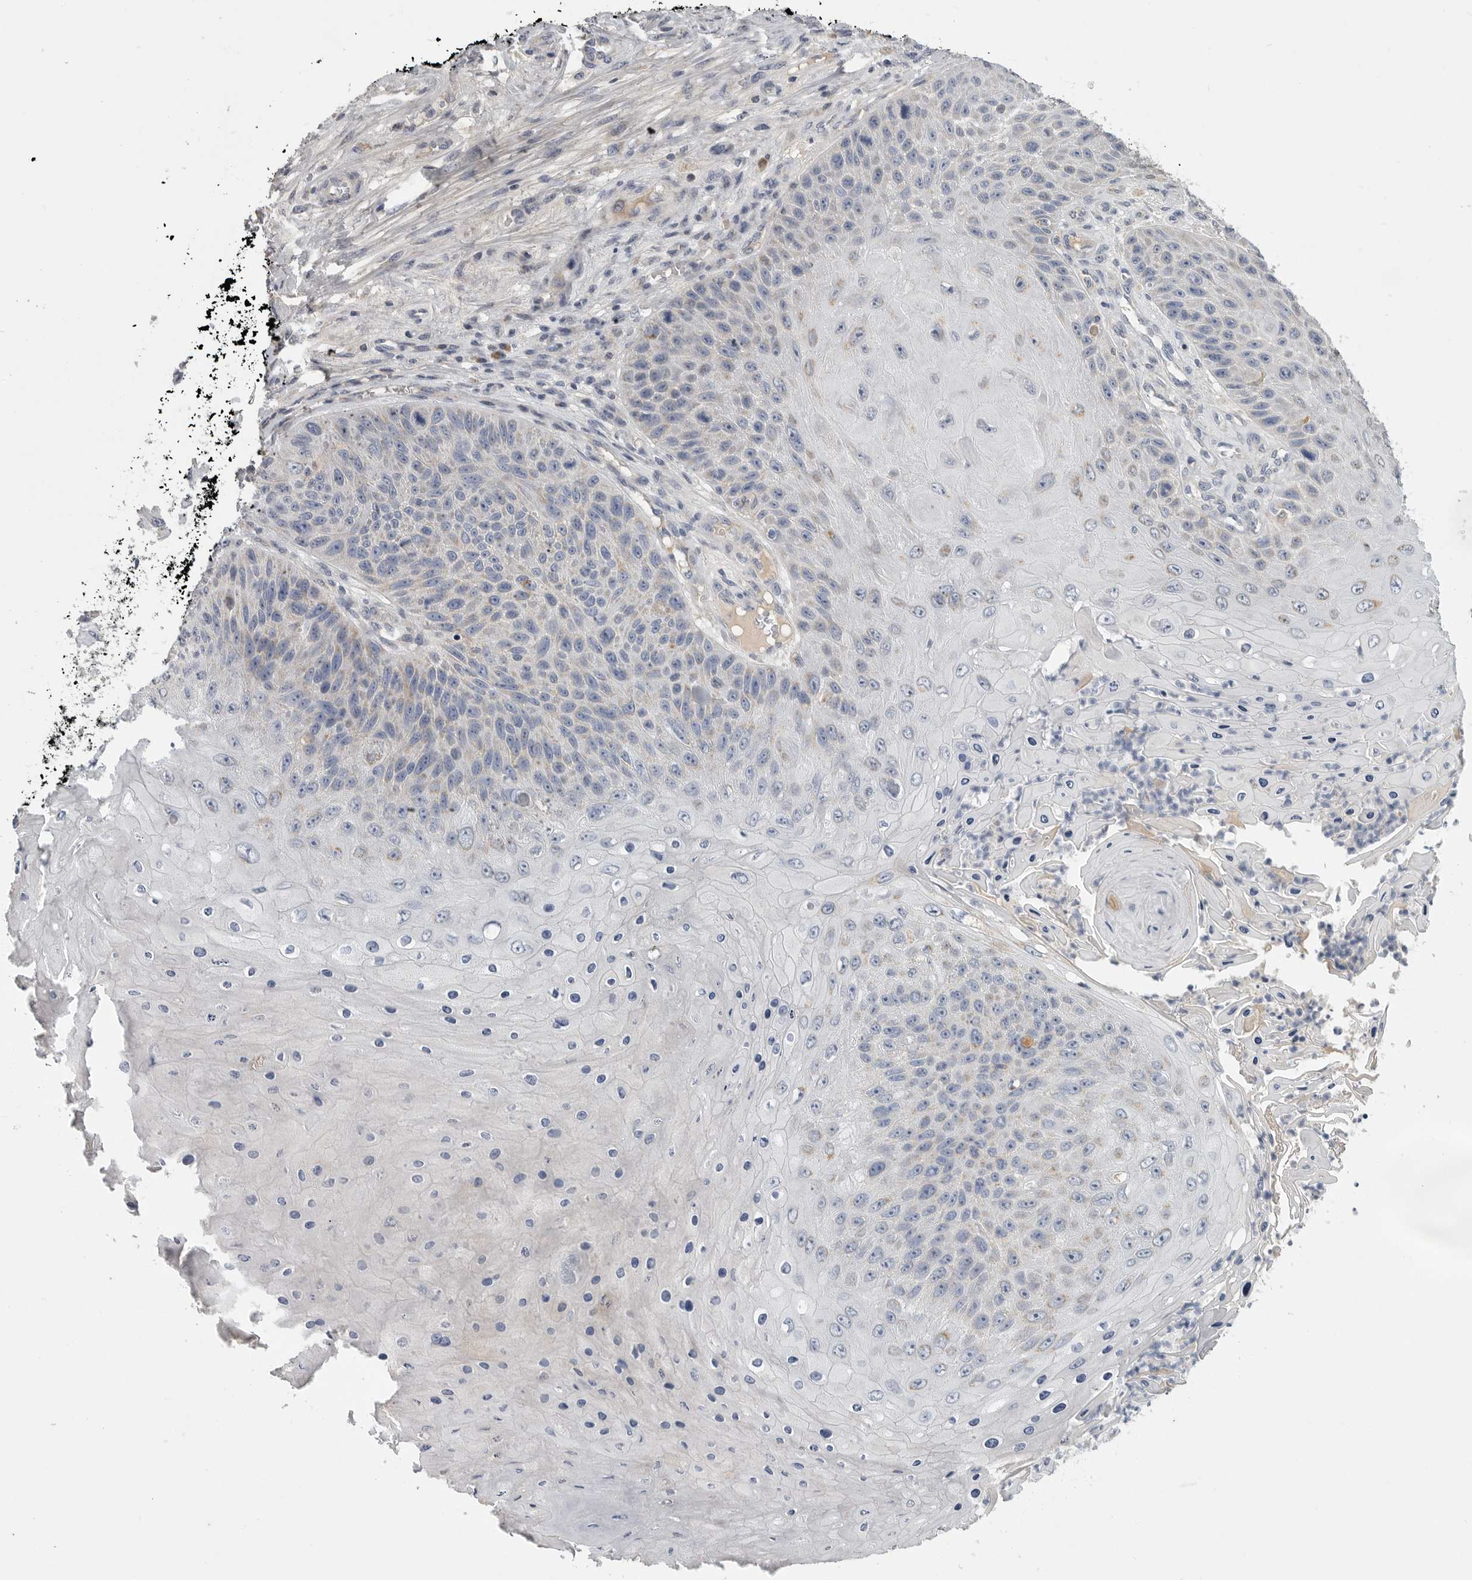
{"staining": {"intensity": "moderate", "quantity": "<25%", "location": "cytoplasmic/membranous"}, "tissue": "skin cancer", "cell_type": "Tumor cells", "image_type": "cancer", "snomed": [{"axis": "morphology", "description": "Squamous cell carcinoma, NOS"}, {"axis": "topography", "description": "Skin"}], "caption": "IHC (DAB) staining of human skin cancer (squamous cell carcinoma) reveals moderate cytoplasmic/membranous protein positivity in approximately <25% of tumor cells. Nuclei are stained in blue.", "gene": "SDC3", "patient": {"sex": "female", "age": 88}}